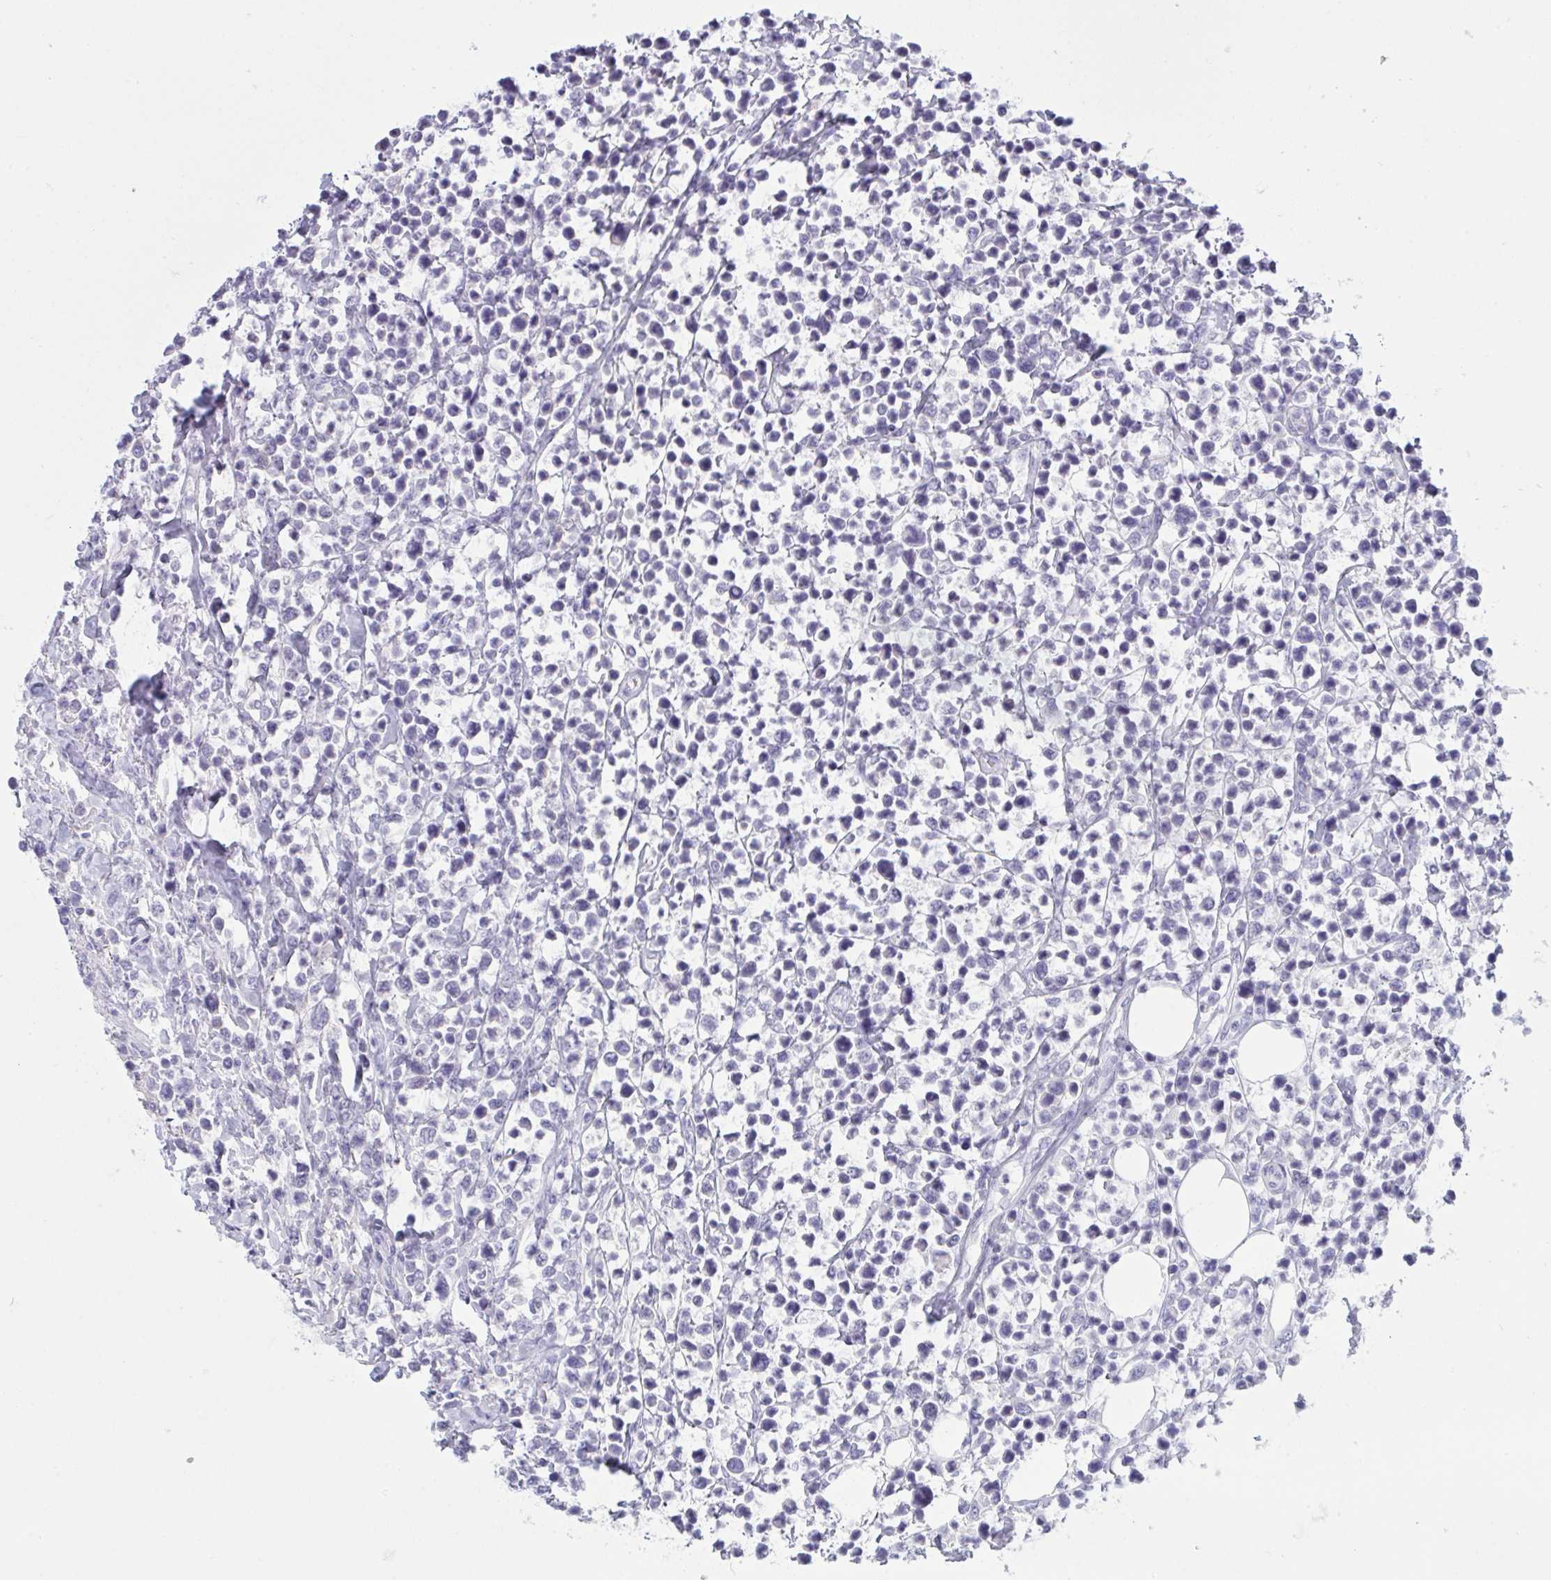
{"staining": {"intensity": "negative", "quantity": "none", "location": "none"}, "tissue": "lymphoma", "cell_type": "Tumor cells", "image_type": "cancer", "snomed": [{"axis": "morphology", "description": "Malignant lymphoma, non-Hodgkin's type, High grade"}, {"axis": "topography", "description": "Soft tissue"}], "caption": "Photomicrograph shows no protein positivity in tumor cells of lymphoma tissue.", "gene": "TENT5D", "patient": {"sex": "female", "age": 56}}